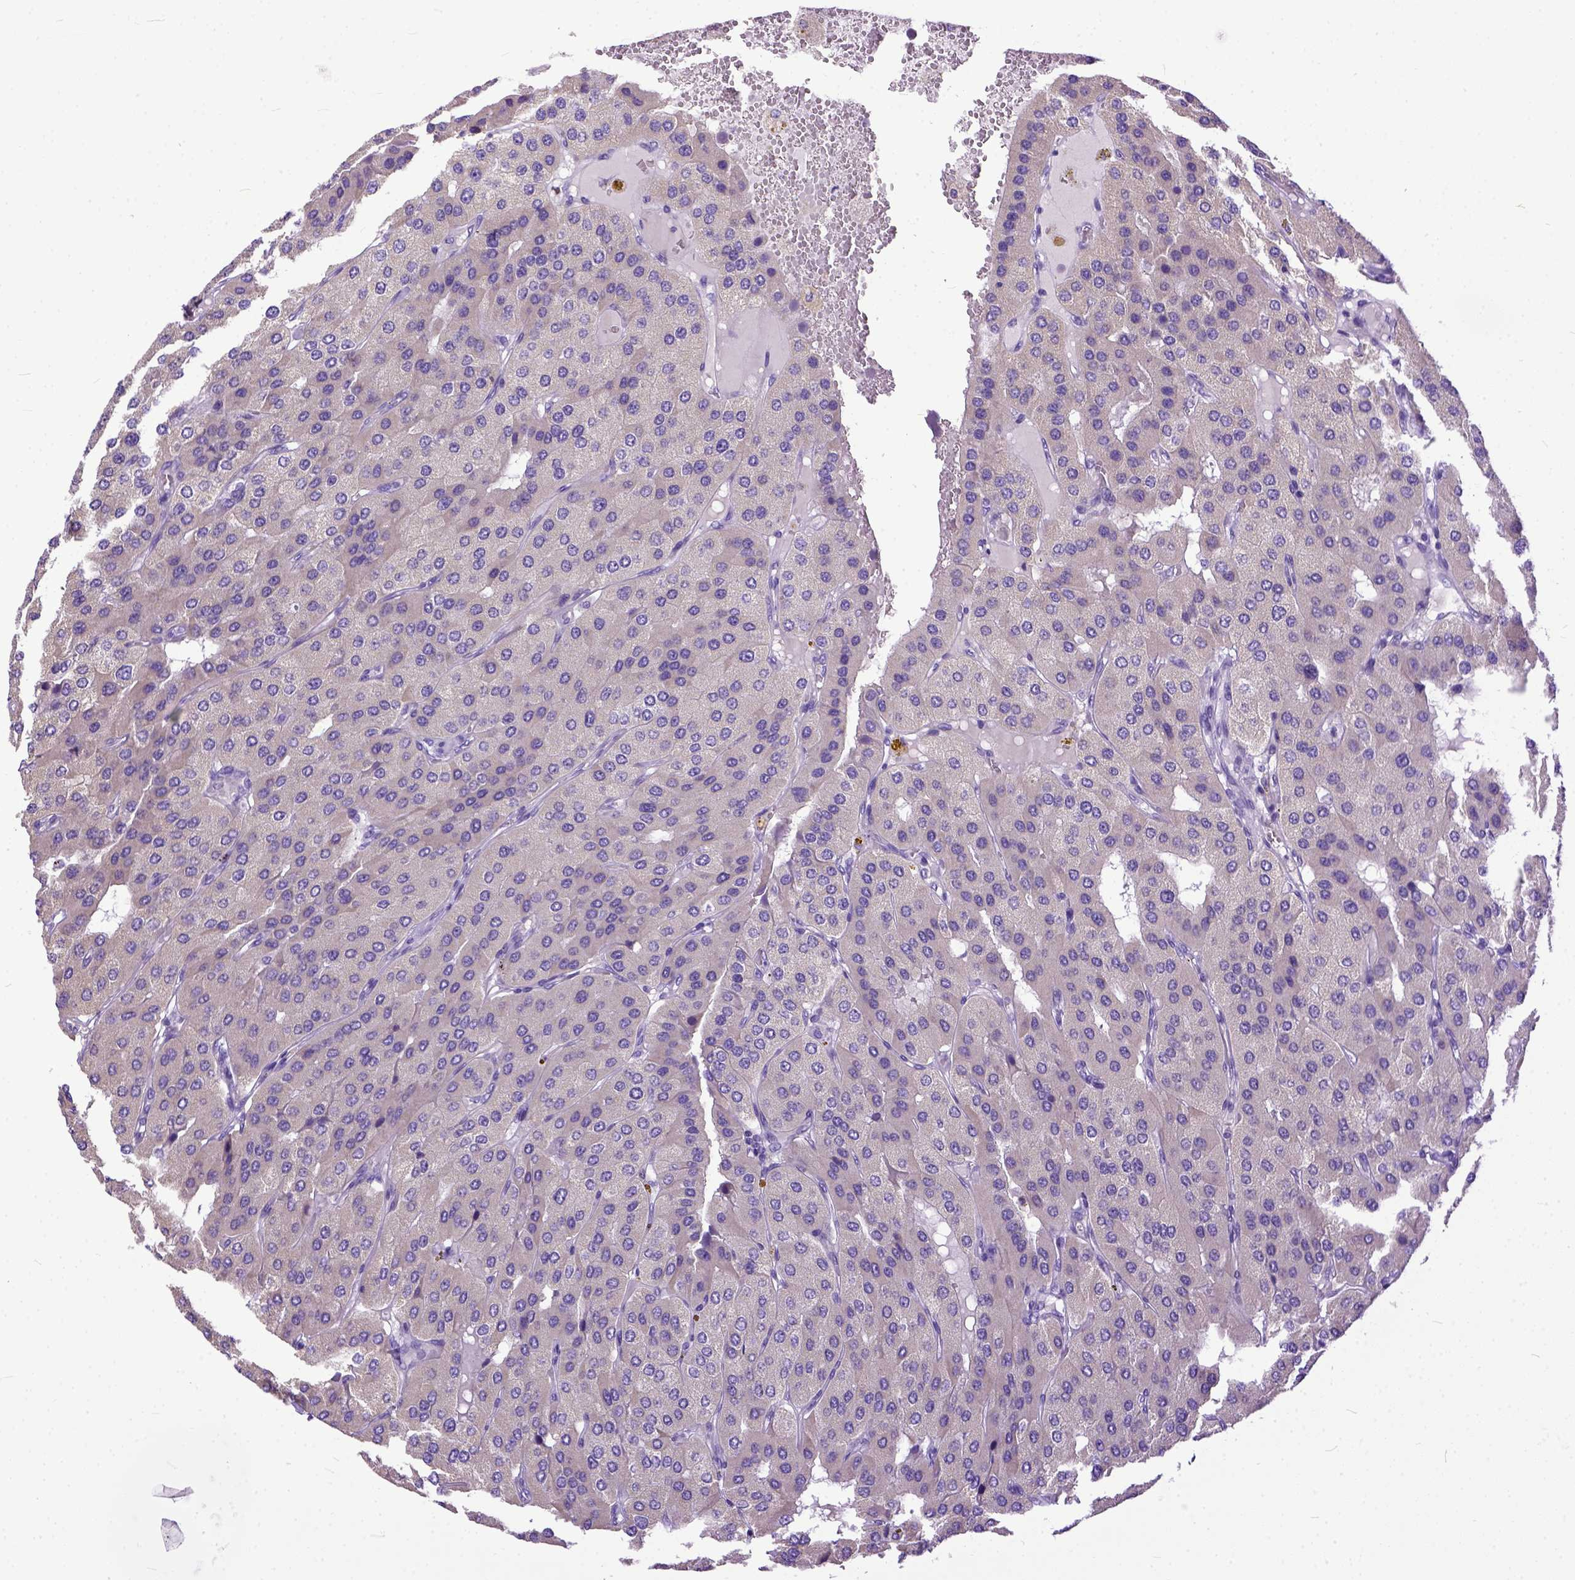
{"staining": {"intensity": "negative", "quantity": "none", "location": "none"}, "tissue": "parathyroid gland", "cell_type": "Glandular cells", "image_type": "normal", "snomed": [{"axis": "morphology", "description": "Normal tissue, NOS"}, {"axis": "morphology", "description": "Adenoma, NOS"}, {"axis": "topography", "description": "Parathyroid gland"}], "caption": "Immunohistochemistry of unremarkable human parathyroid gland exhibits no positivity in glandular cells. The staining is performed using DAB (3,3'-diaminobenzidine) brown chromogen with nuclei counter-stained in using hematoxylin.", "gene": "PPL", "patient": {"sex": "female", "age": 86}}